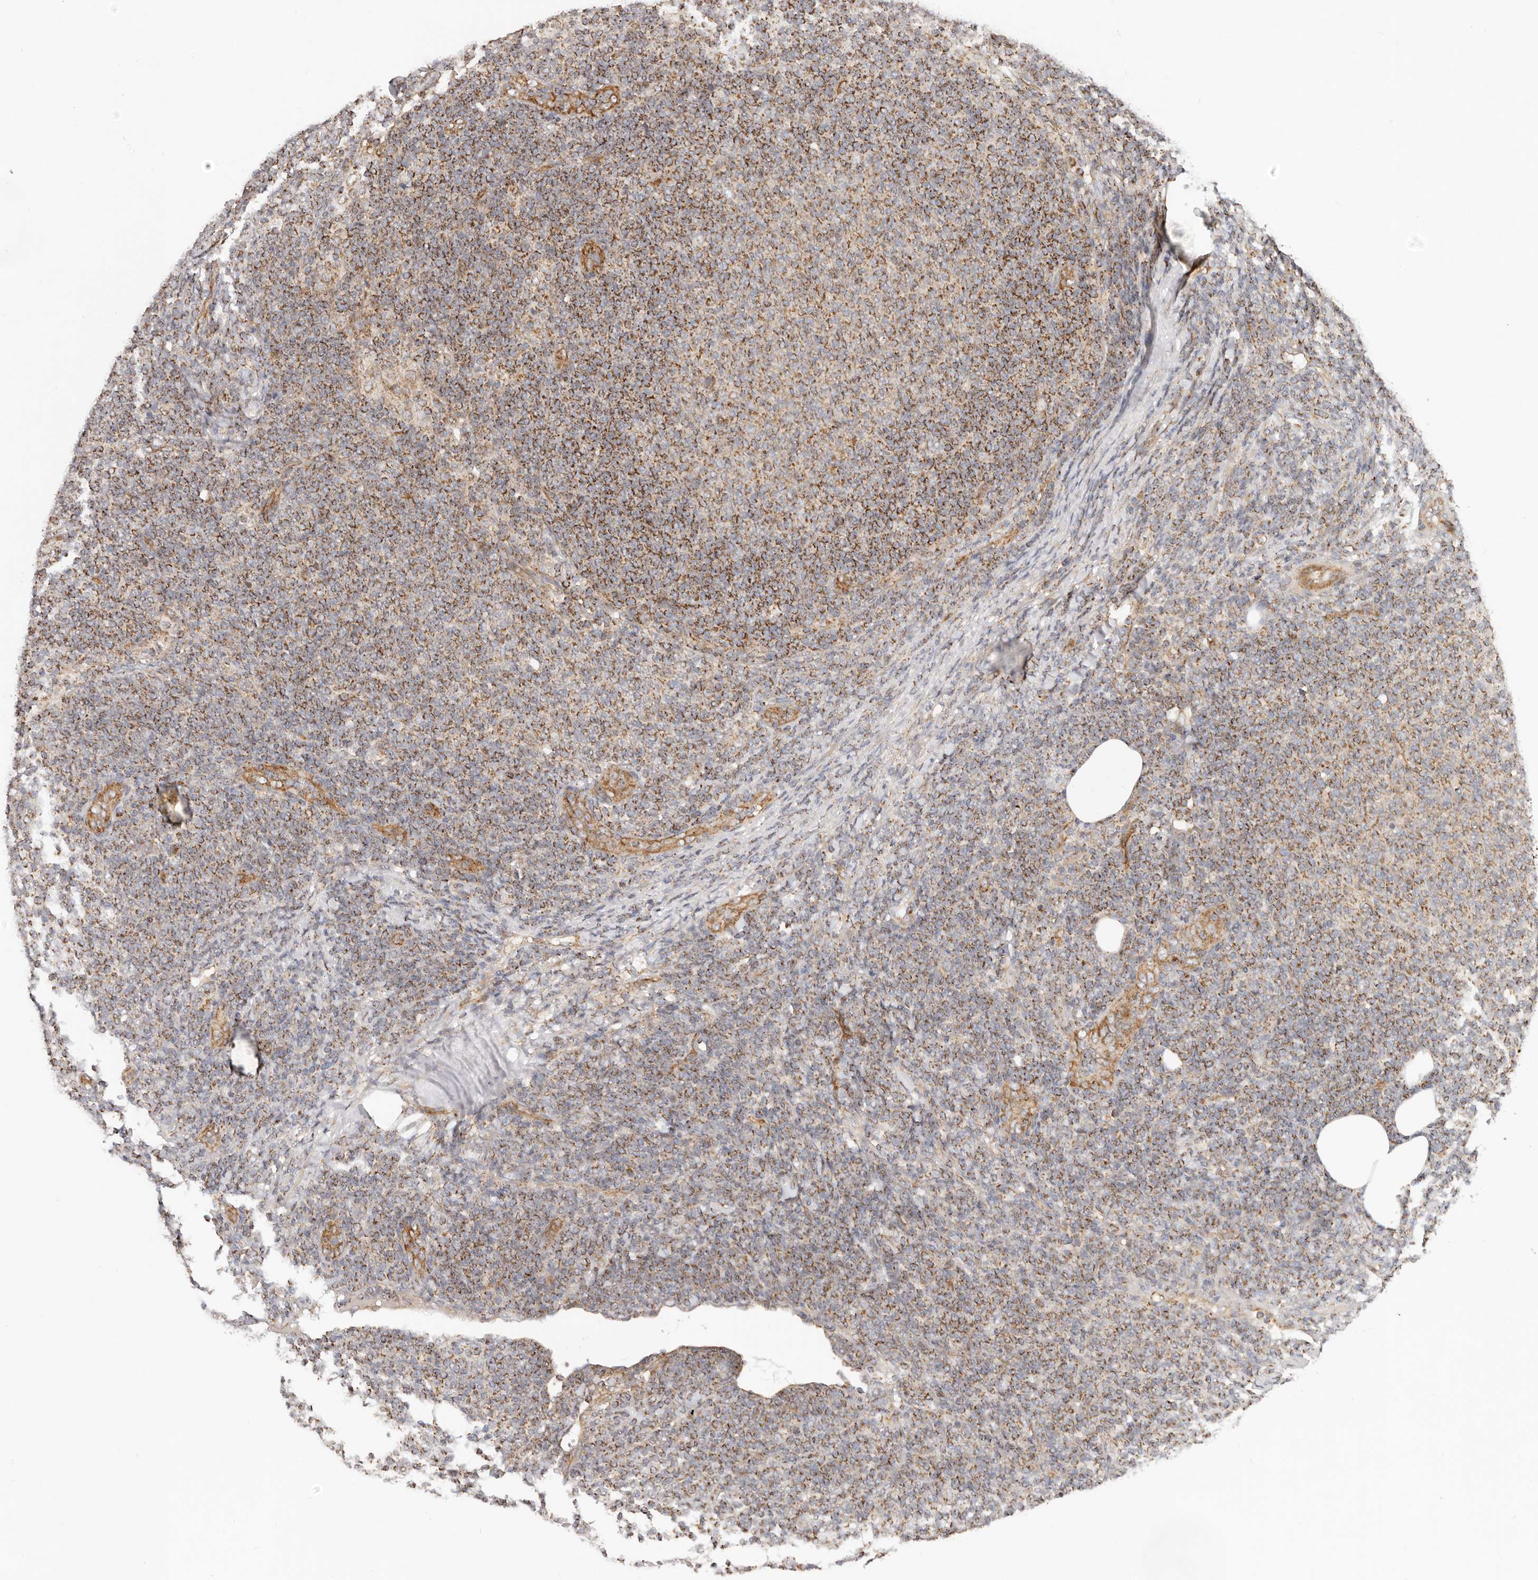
{"staining": {"intensity": "strong", "quantity": ">75%", "location": "cytoplasmic/membranous"}, "tissue": "lymphoma", "cell_type": "Tumor cells", "image_type": "cancer", "snomed": [{"axis": "morphology", "description": "Malignant lymphoma, non-Hodgkin's type, Low grade"}, {"axis": "topography", "description": "Lymph node"}], "caption": "A photomicrograph of human lymphoma stained for a protein reveals strong cytoplasmic/membranous brown staining in tumor cells.", "gene": "USP49", "patient": {"sex": "male", "age": 66}}